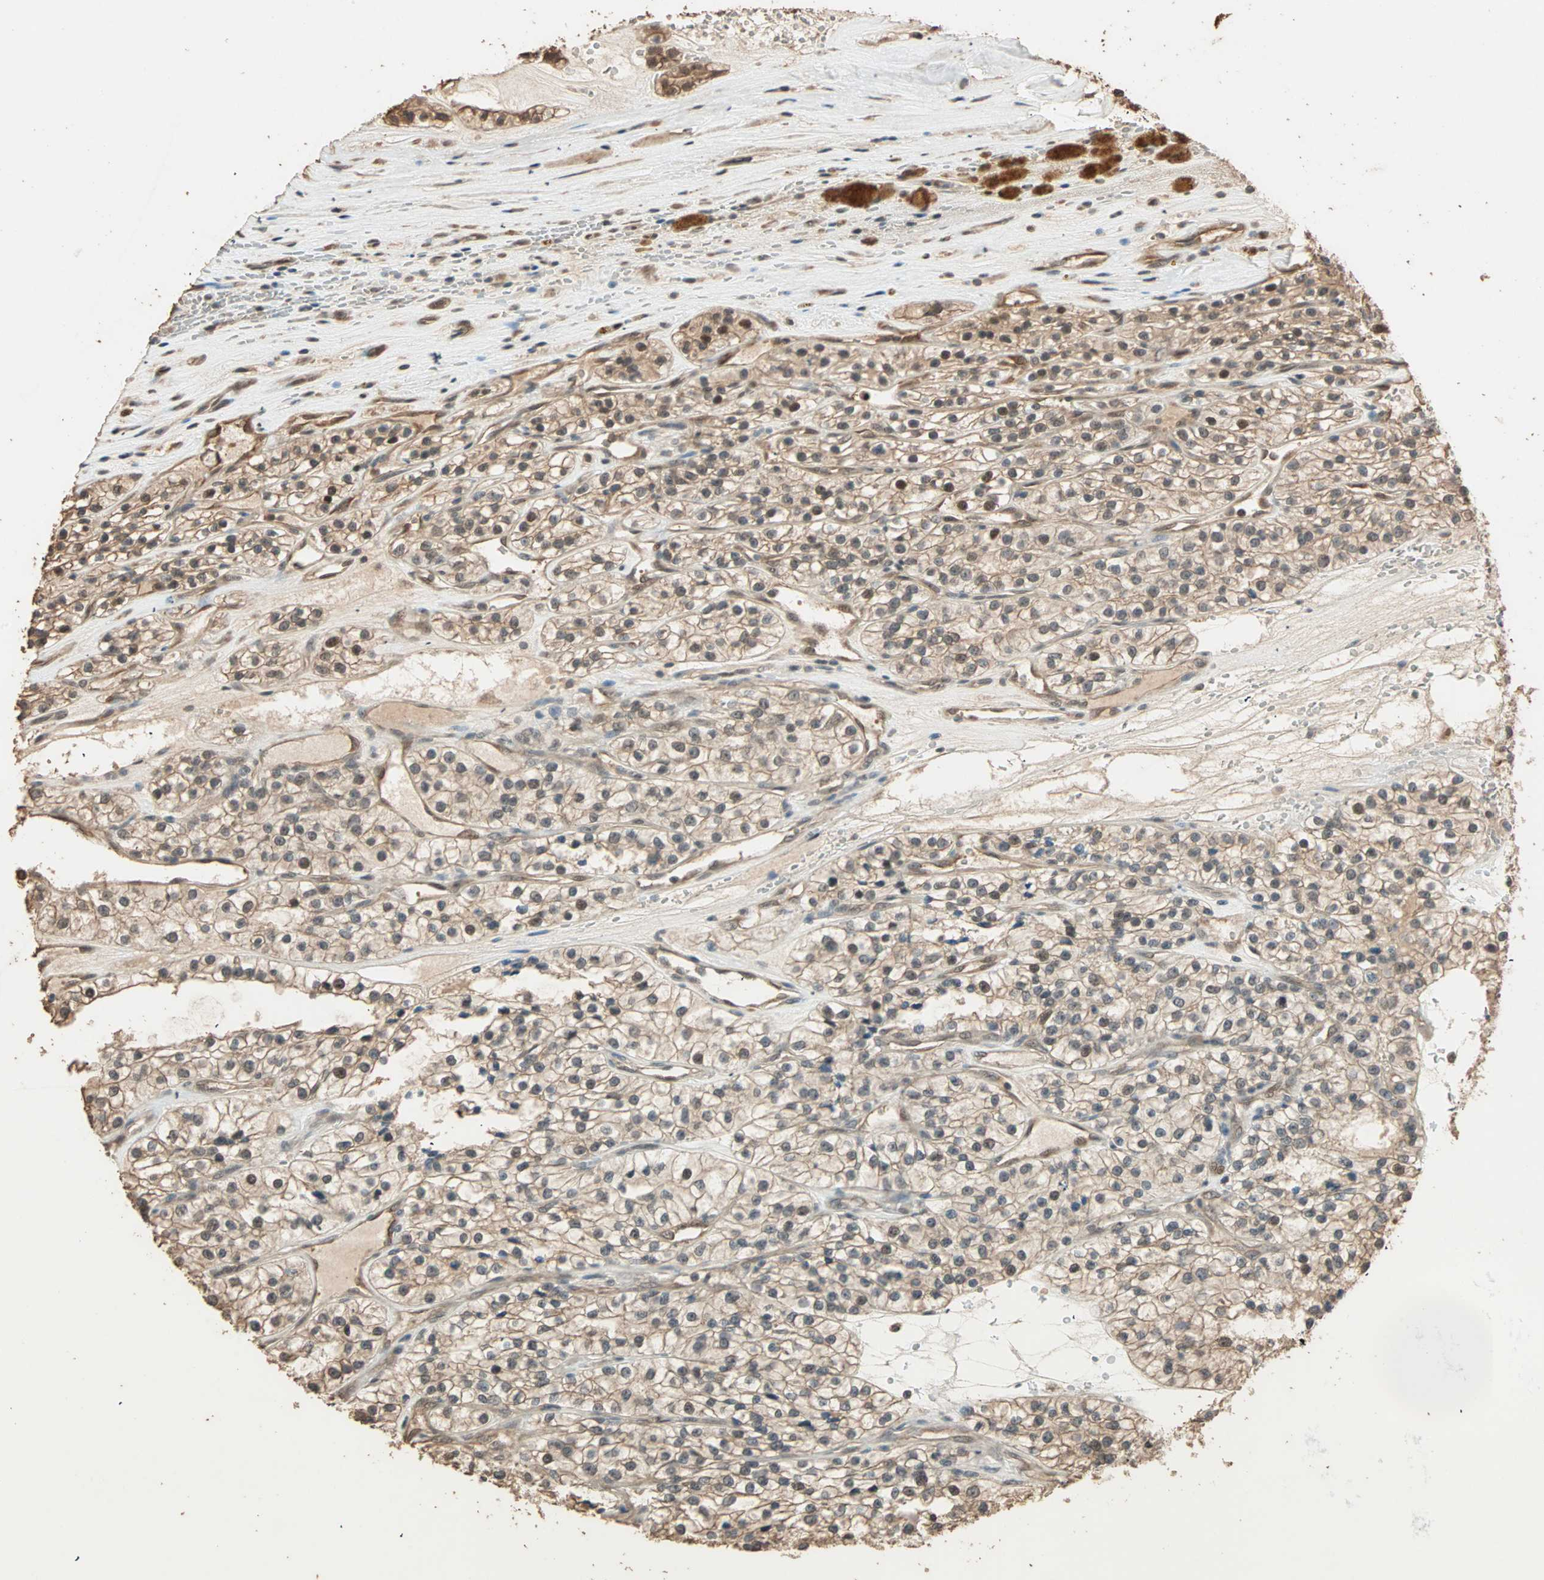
{"staining": {"intensity": "weak", "quantity": "25%-75%", "location": "cytoplasmic/membranous,nuclear"}, "tissue": "renal cancer", "cell_type": "Tumor cells", "image_type": "cancer", "snomed": [{"axis": "morphology", "description": "Adenocarcinoma, NOS"}, {"axis": "topography", "description": "Kidney"}], "caption": "Tumor cells display low levels of weak cytoplasmic/membranous and nuclear positivity in about 25%-75% of cells in human renal adenocarcinoma.", "gene": "ZBTB33", "patient": {"sex": "female", "age": 57}}